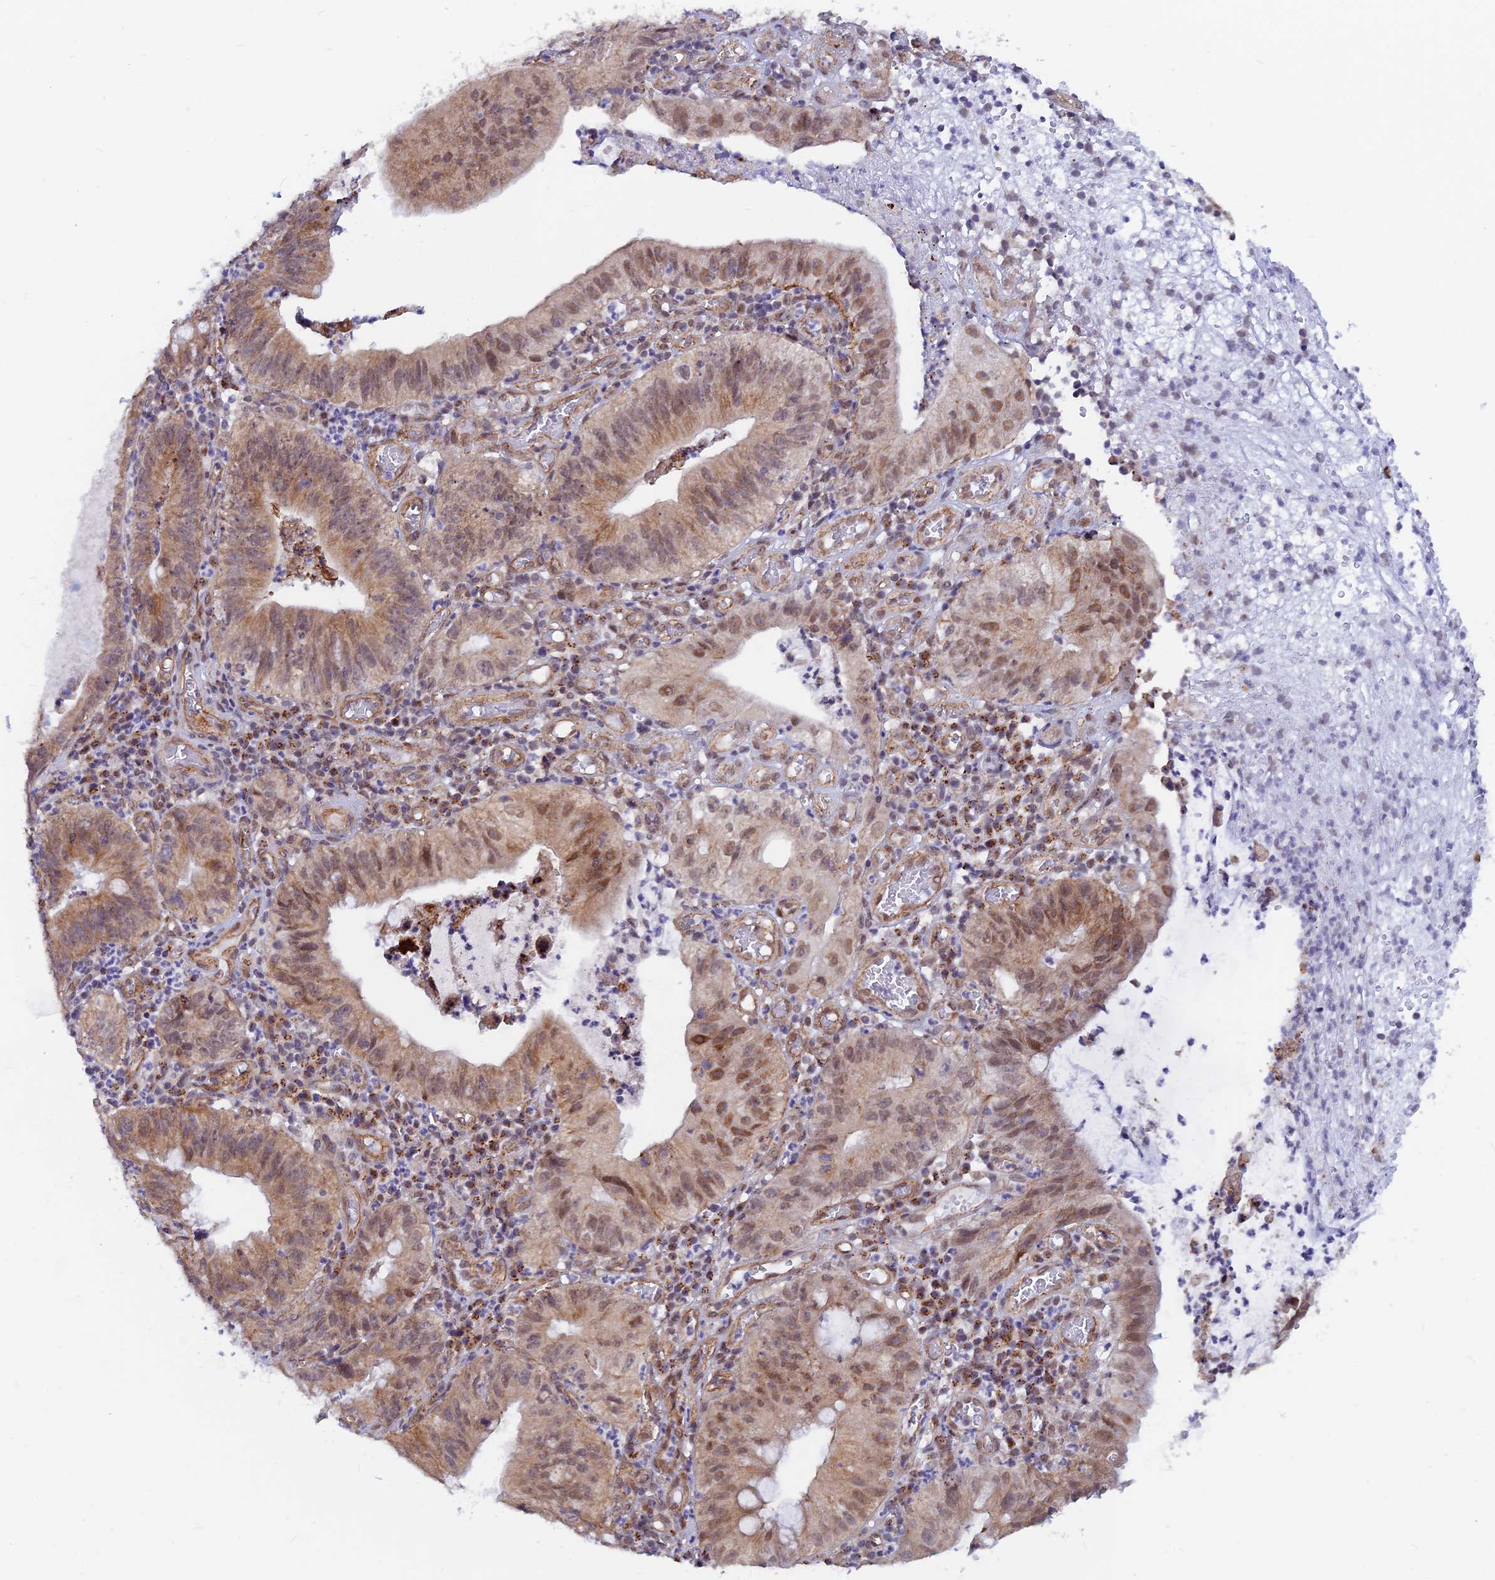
{"staining": {"intensity": "moderate", "quantity": ">75%", "location": "cytoplasmic/membranous,nuclear"}, "tissue": "stomach cancer", "cell_type": "Tumor cells", "image_type": "cancer", "snomed": [{"axis": "morphology", "description": "Adenocarcinoma, NOS"}, {"axis": "topography", "description": "Stomach"}], "caption": "This is a micrograph of immunohistochemistry (IHC) staining of stomach cancer, which shows moderate expression in the cytoplasmic/membranous and nuclear of tumor cells.", "gene": "VSTM2L", "patient": {"sex": "male", "age": 59}}